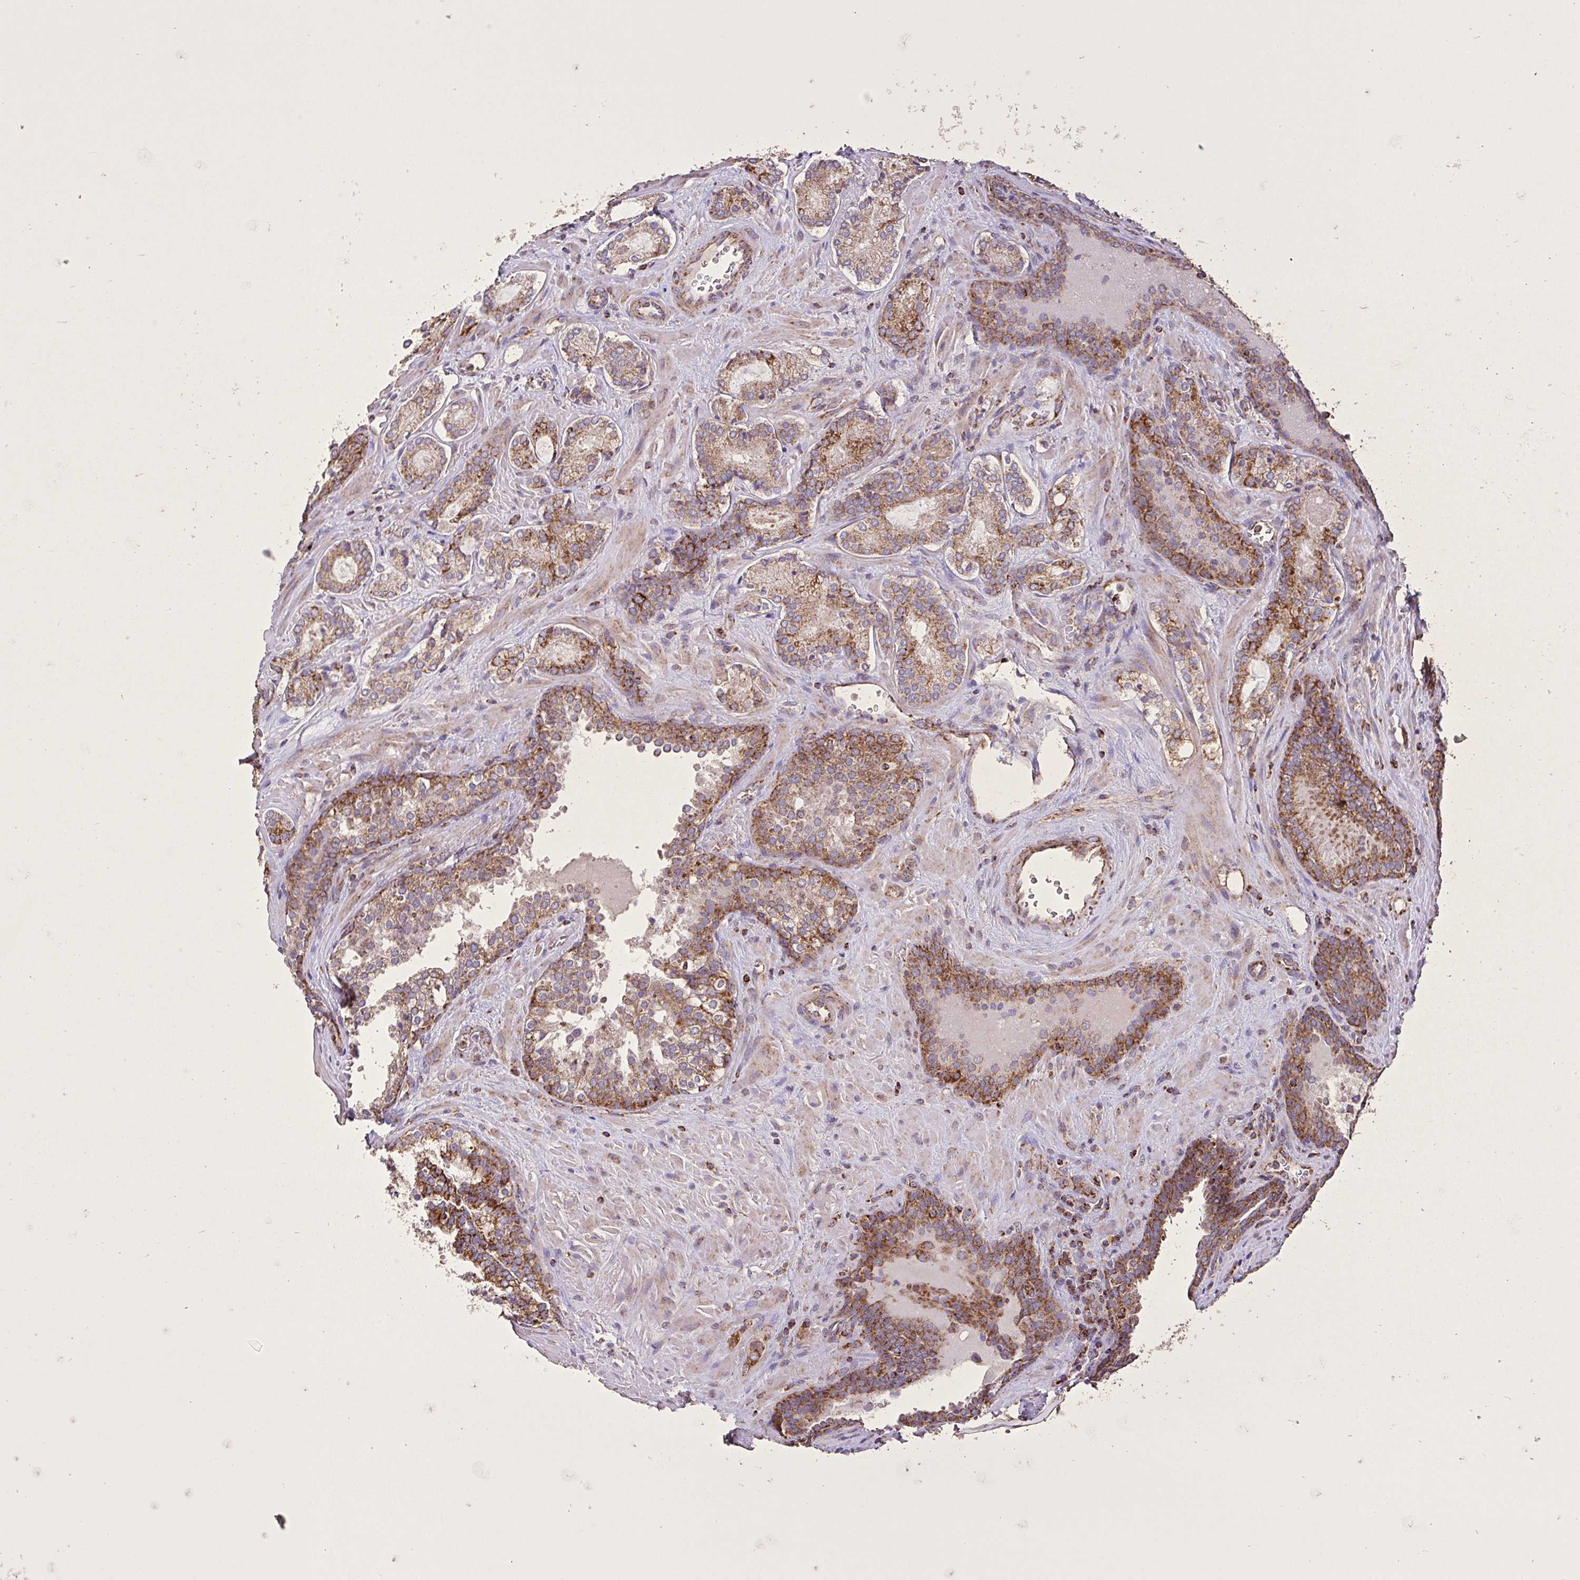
{"staining": {"intensity": "strong", "quantity": ">75%", "location": "cytoplasmic/membranous"}, "tissue": "prostate cancer", "cell_type": "Tumor cells", "image_type": "cancer", "snomed": [{"axis": "morphology", "description": "Adenocarcinoma, Low grade"}, {"axis": "topography", "description": "Prostate"}], "caption": "A photomicrograph showing strong cytoplasmic/membranous expression in about >75% of tumor cells in prostate adenocarcinoma (low-grade), as visualized by brown immunohistochemical staining.", "gene": "AGK", "patient": {"sex": "male", "age": 62}}